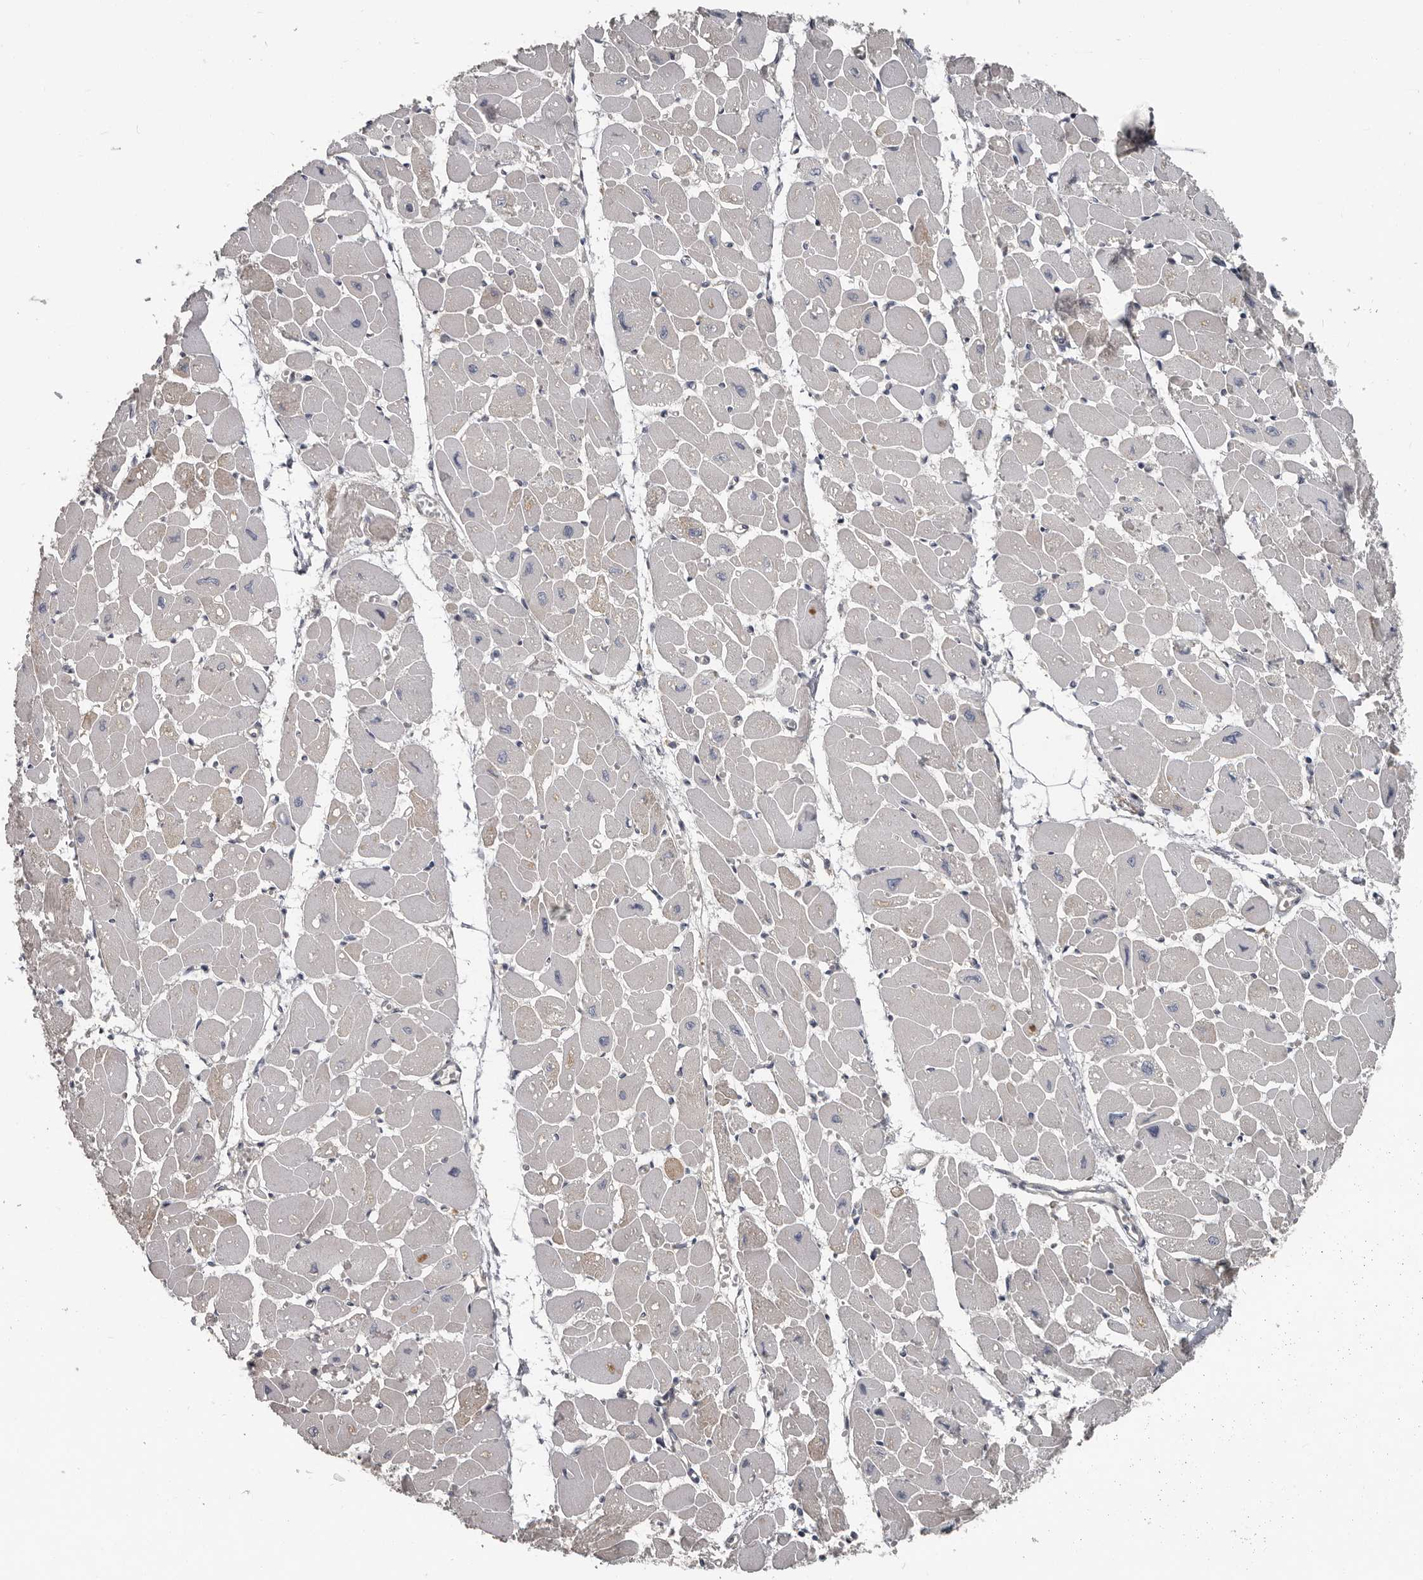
{"staining": {"intensity": "negative", "quantity": "none", "location": "none"}, "tissue": "heart muscle", "cell_type": "Cardiomyocytes", "image_type": "normal", "snomed": [{"axis": "morphology", "description": "Normal tissue, NOS"}, {"axis": "topography", "description": "Heart"}], "caption": "This photomicrograph is of unremarkable heart muscle stained with immunohistochemistry (IHC) to label a protein in brown with the nuclei are counter-stained blue. There is no expression in cardiomyocytes.", "gene": "CA6", "patient": {"sex": "female", "age": 54}}